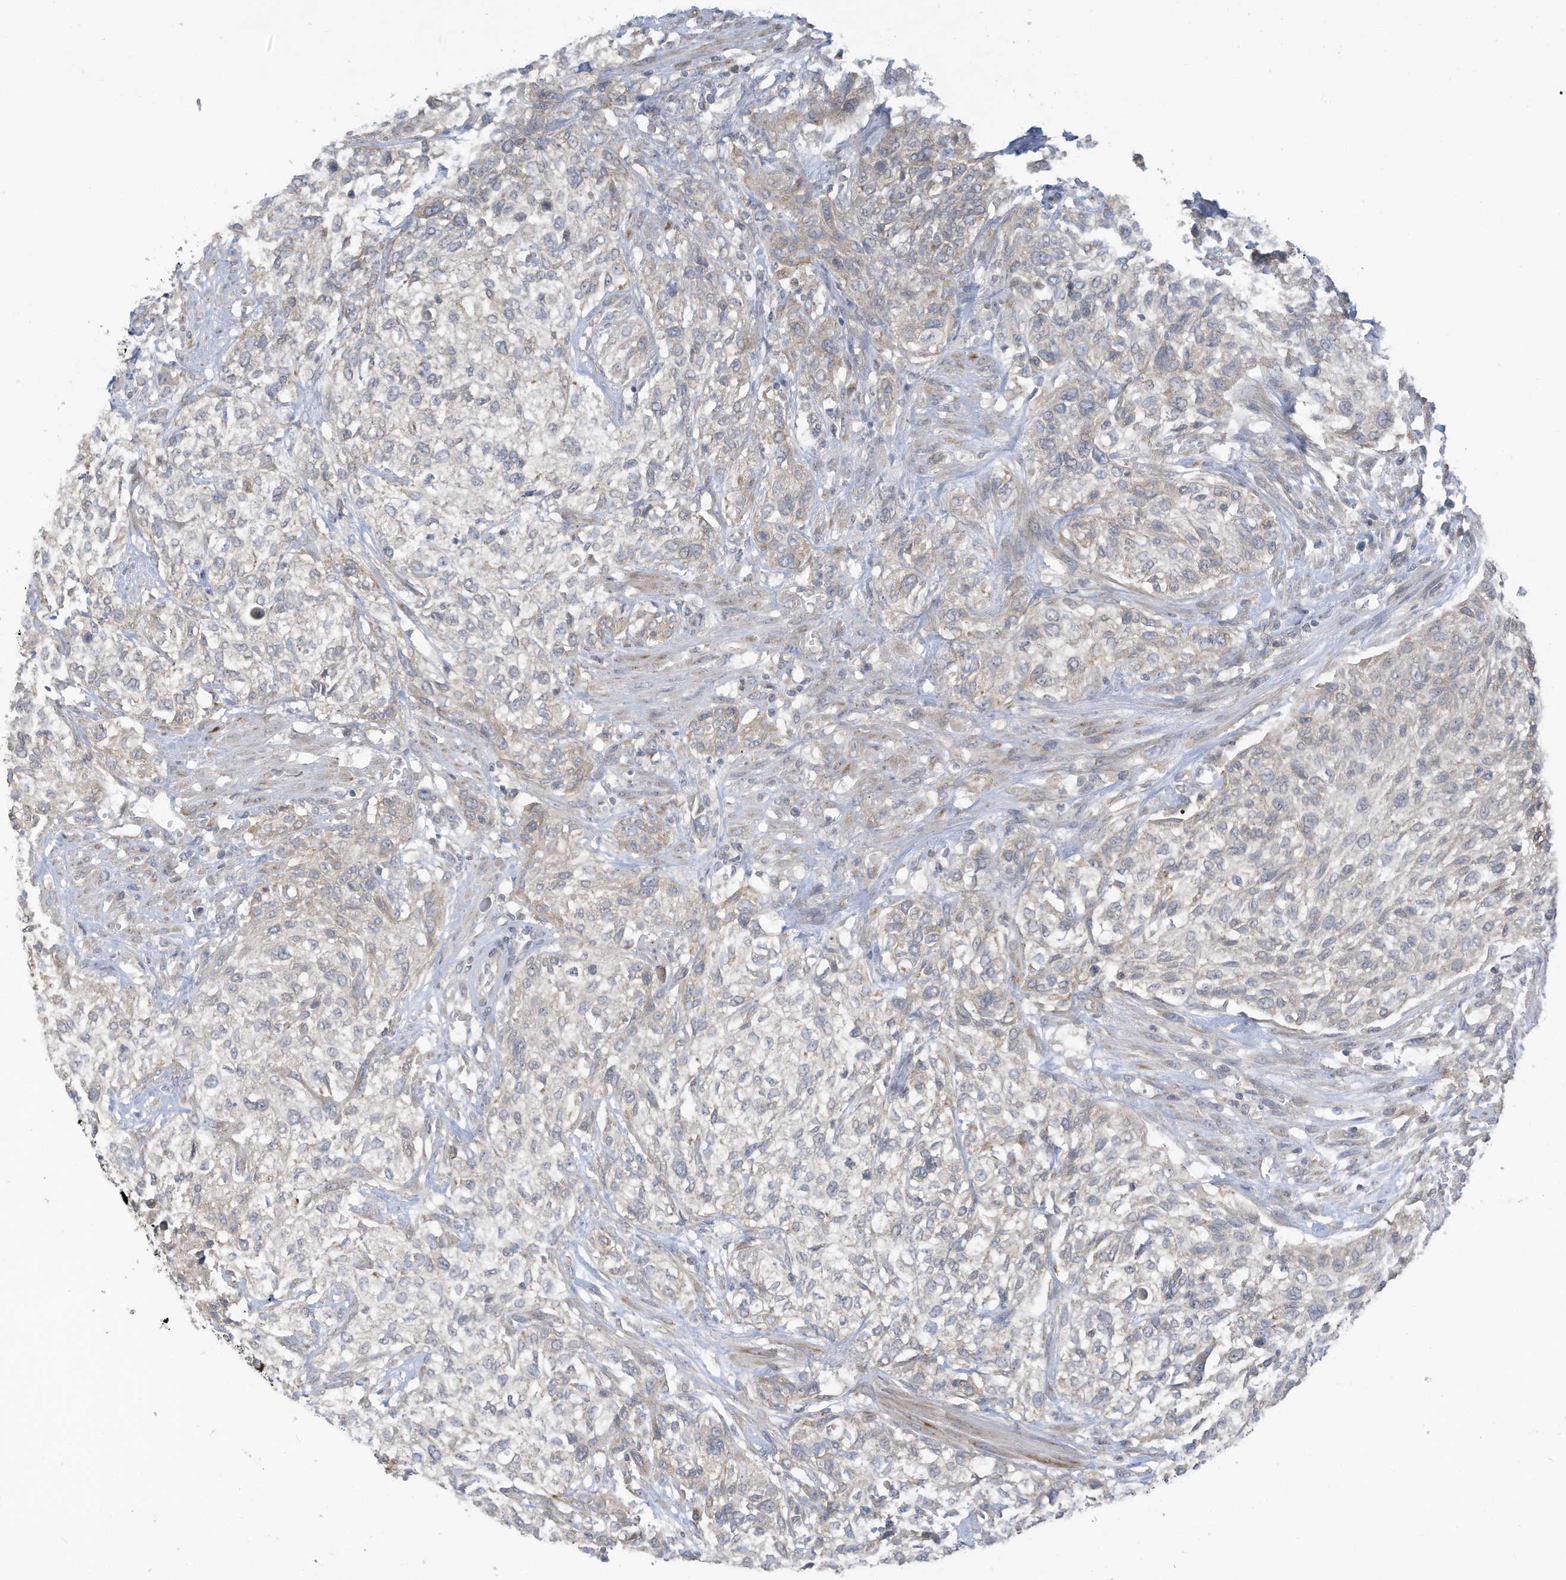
{"staining": {"intensity": "weak", "quantity": "<25%", "location": "cytoplasmic/membranous"}, "tissue": "urothelial cancer", "cell_type": "Tumor cells", "image_type": "cancer", "snomed": [{"axis": "morphology", "description": "Urothelial carcinoma, High grade"}, {"axis": "topography", "description": "Urinary bladder"}], "caption": "Tumor cells show no significant protein staining in high-grade urothelial carcinoma.", "gene": "SCGB1D2", "patient": {"sex": "male", "age": 35}}